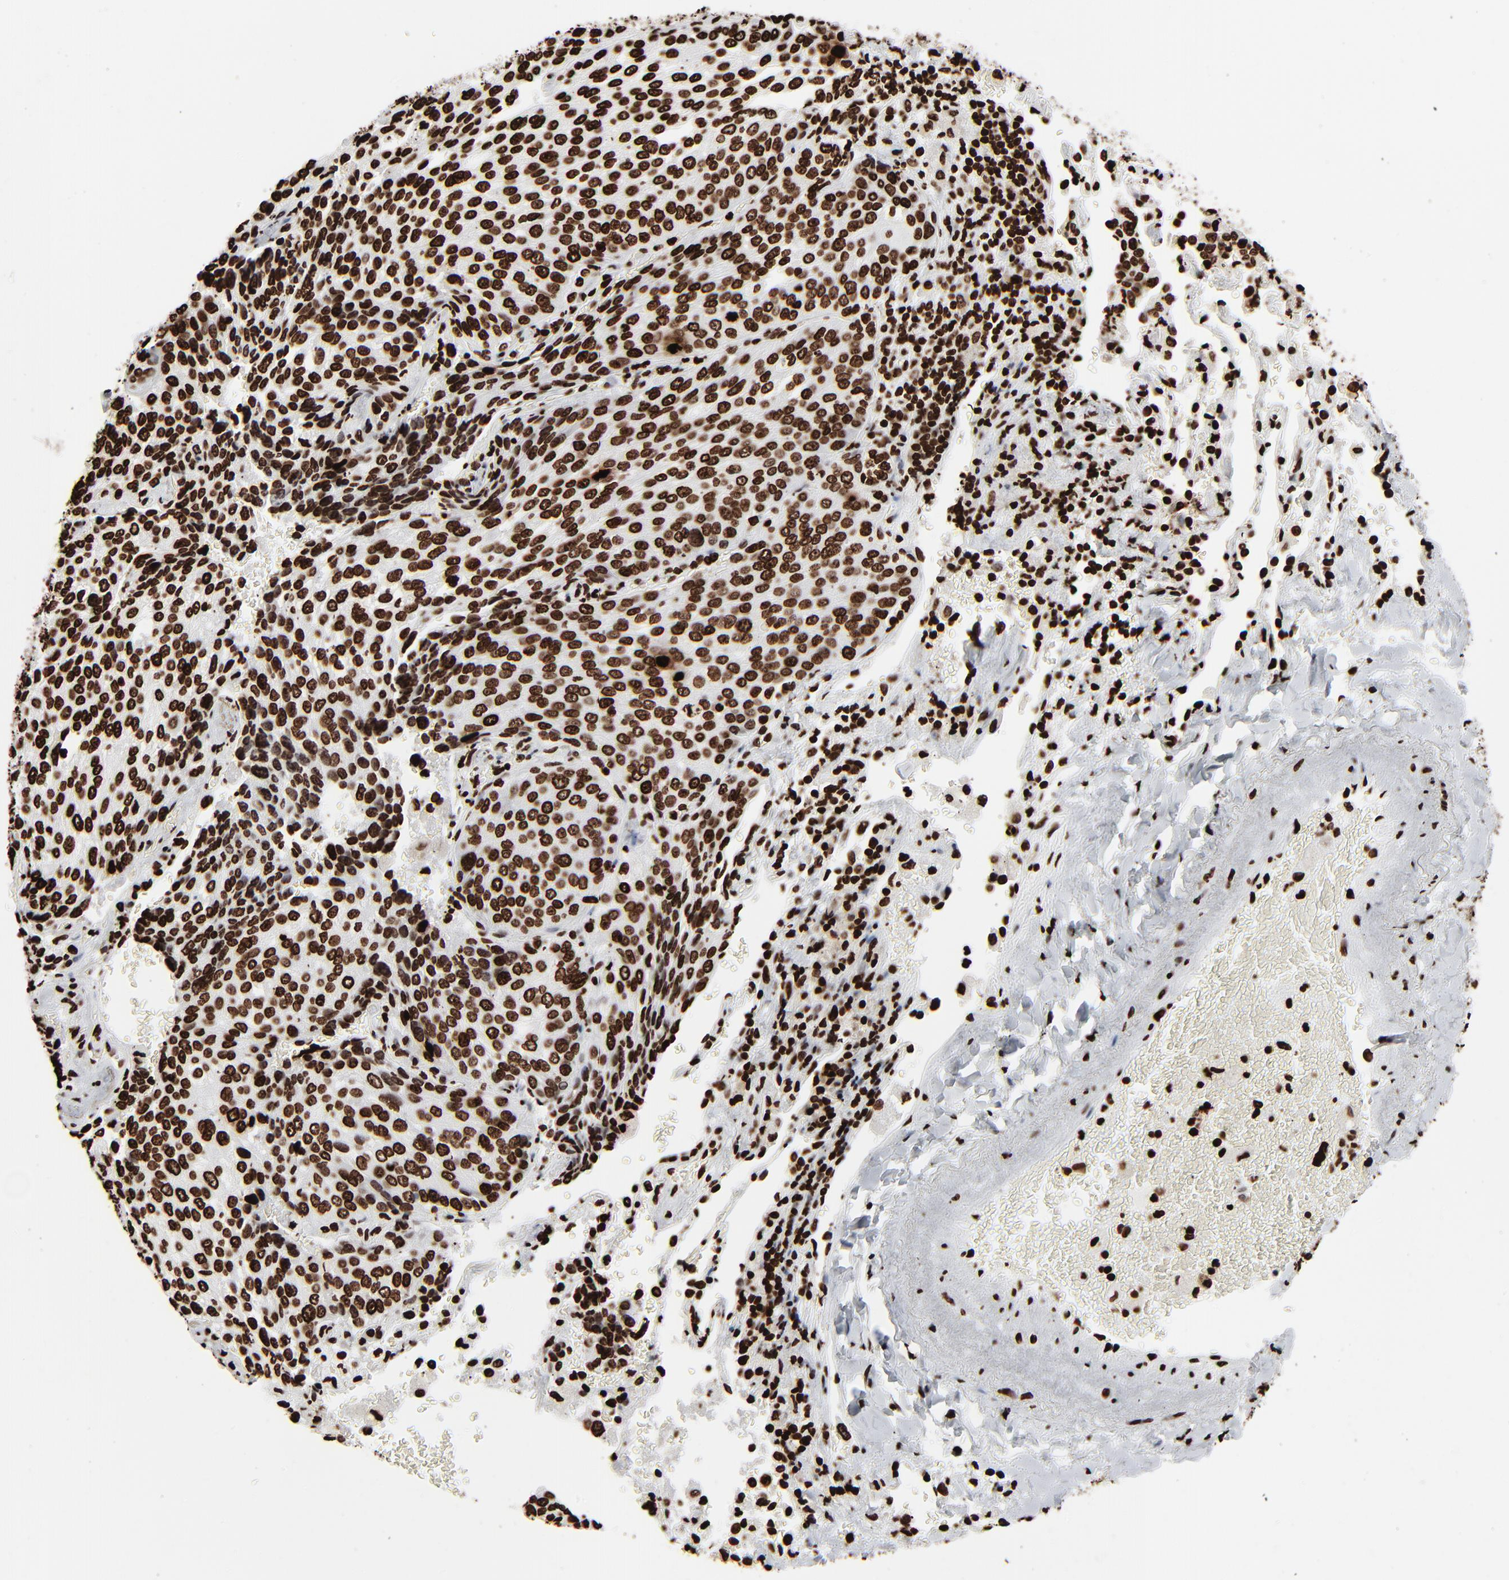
{"staining": {"intensity": "strong", "quantity": ">75%", "location": "nuclear"}, "tissue": "lung cancer", "cell_type": "Tumor cells", "image_type": "cancer", "snomed": [{"axis": "morphology", "description": "Squamous cell carcinoma, NOS"}, {"axis": "topography", "description": "Lung"}], "caption": "IHC of lung cancer (squamous cell carcinoma) demonstrates high levels of strong nuclear staining in about >75% of tumor cells.", "gene": "H3-4", "patient": {"sex": "male", "age": 54}}